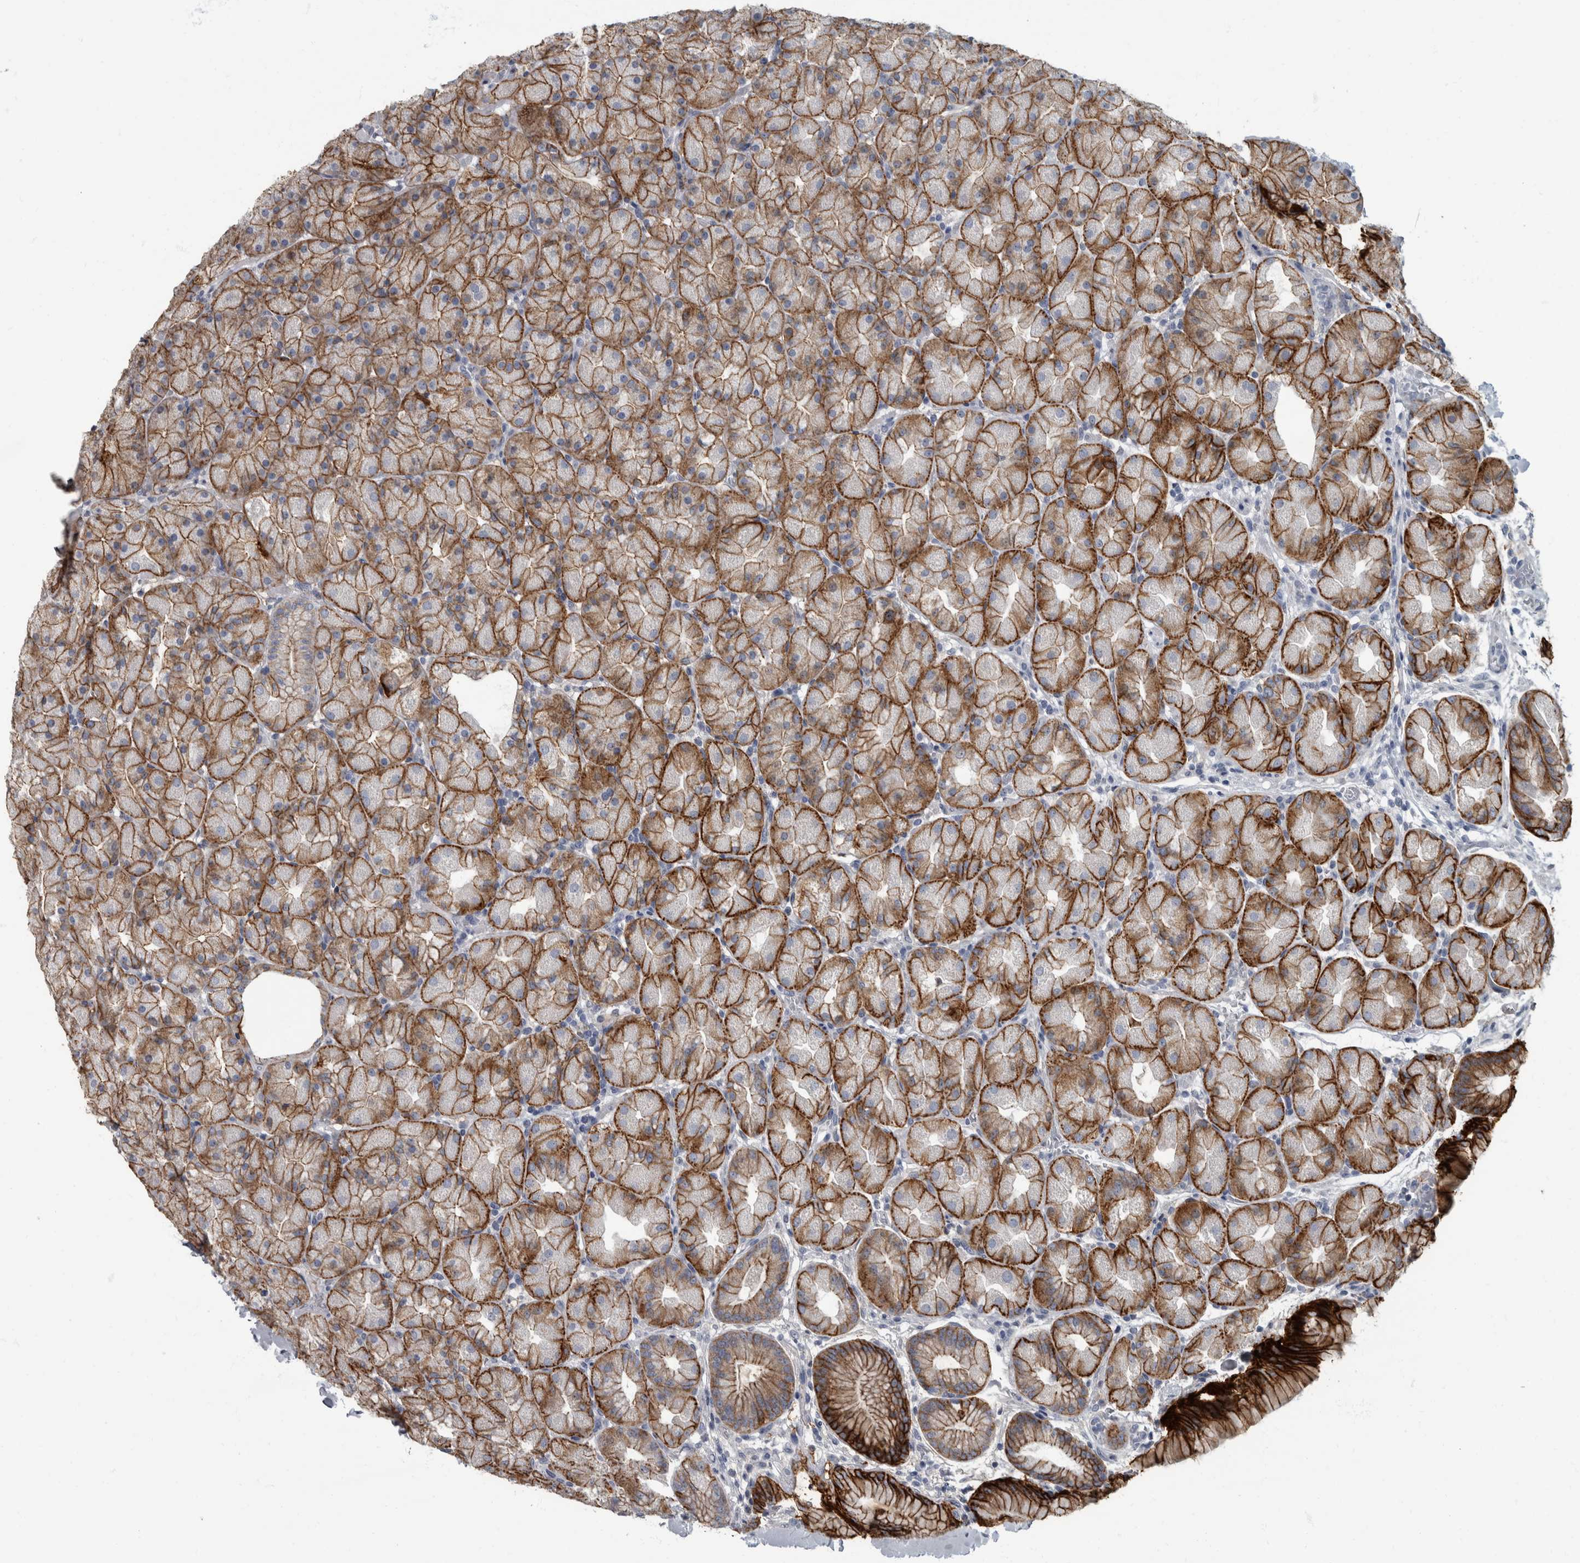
{"staining": {"intensity": "strong", "quantity": ">75%", "location": "cytoplasmic/membranous"}, "tissue": "stomach", "cell_type": "Glandular cells", "image_type": "normal", "snomed": [{"axis": "morphology", "description": "Normal tissue, NOS"}, {"axis": "topography", "description": "Stomach, upper"}, {"axis": "topography", "description": "Stomach"}], "caption": "Protein expression analysis of normal stomach shows strong cytoplasmic/membranous positivity in approximately >75% of glandular cells.", "gene": "DSG2", "patient": {"sex": "male", "age": 48}}